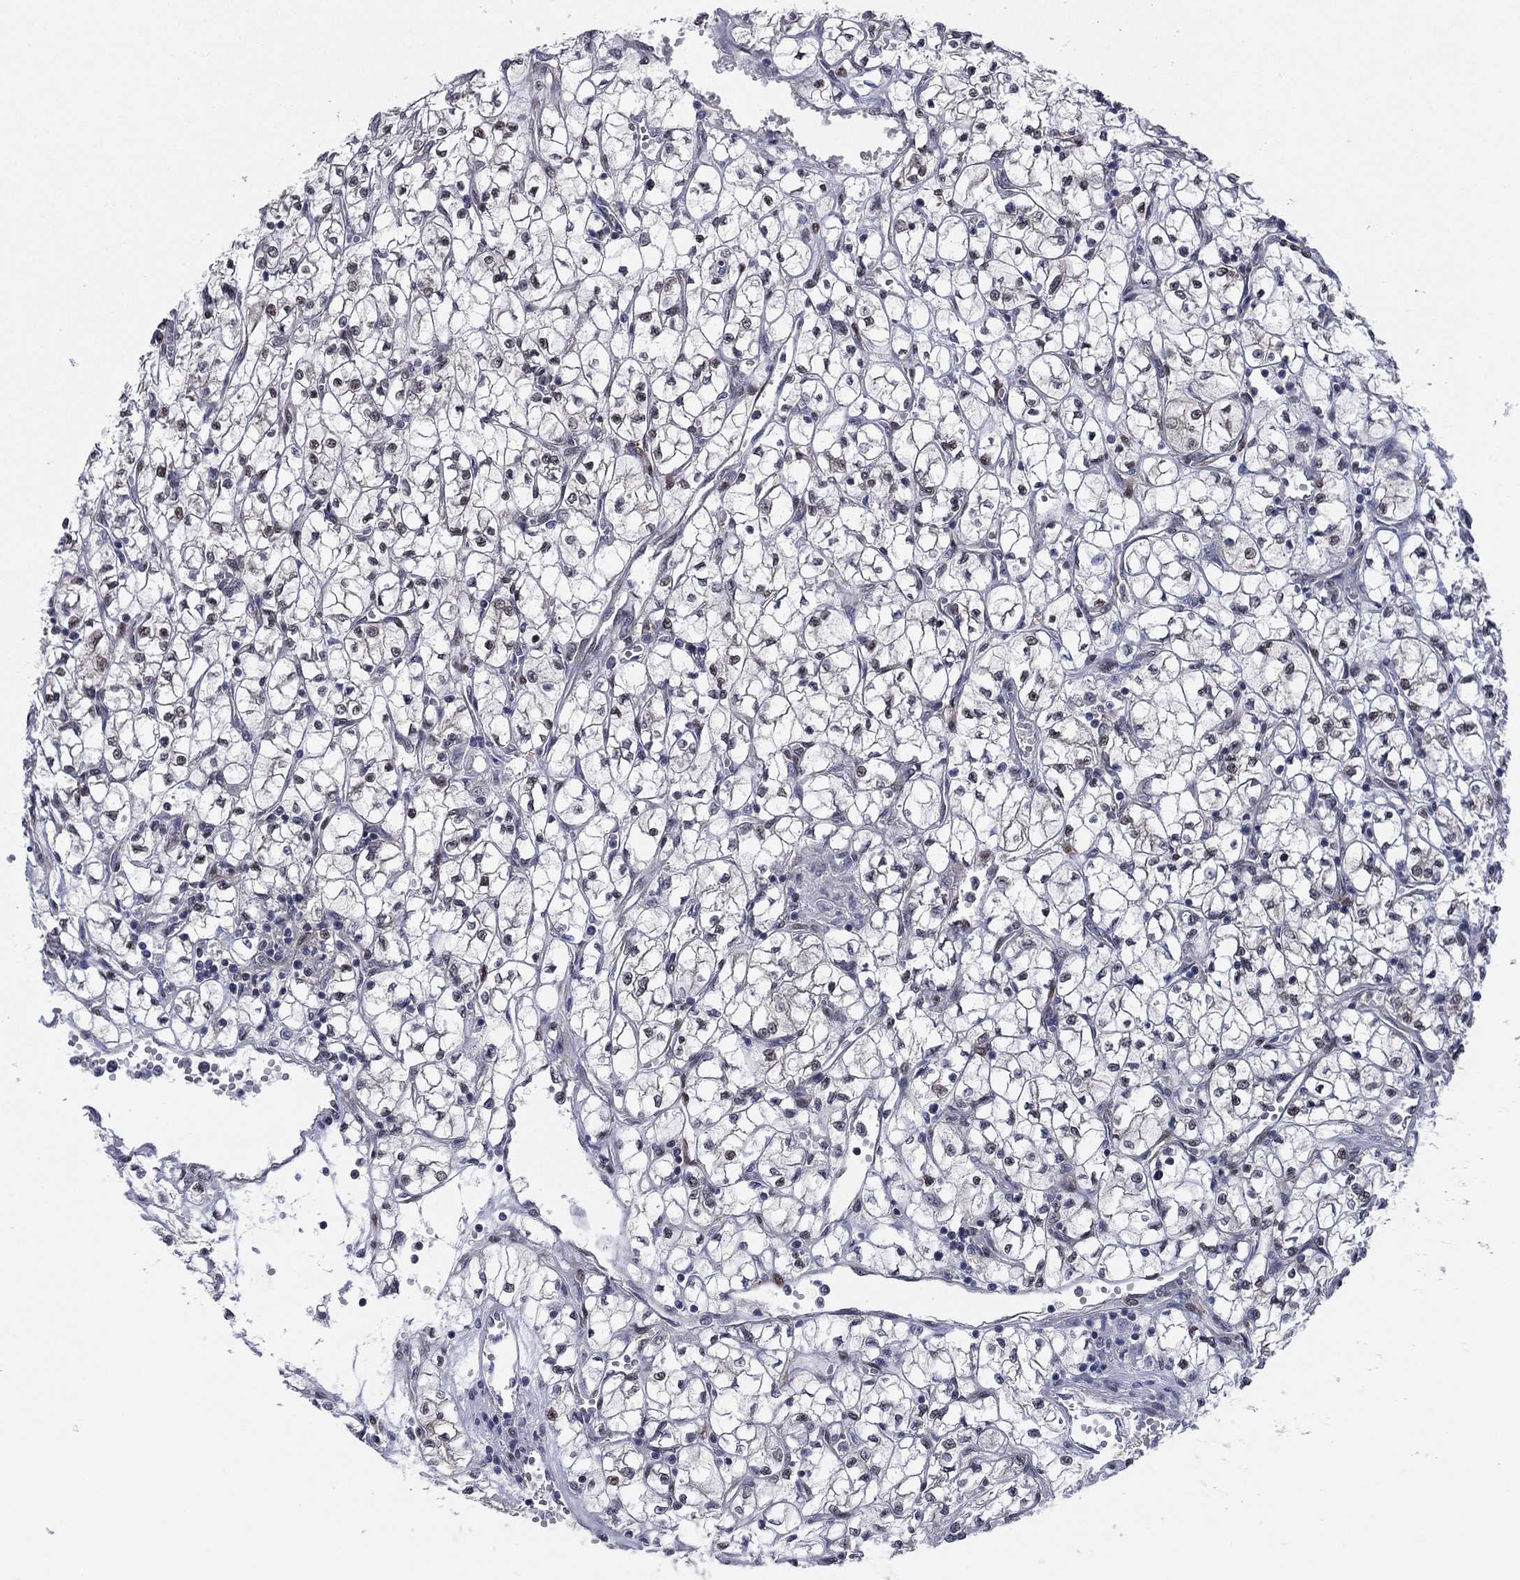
{"staining": {"intensity": "negative", "quantity": "none", "location": "none"}, "tissue": "renal cancer", "cell_type": "Tumor cells", "image_type": "cancer", "snomed": [{"axis": "morphology", "description": "Adenocarcinoma, NOS"}, {"axis": "topography", "description": "Kidney"}], "caption": "Immunohistochemical staining of renal cancer (adenocarcinoma) demonstrates no significant expression in tumor cells.", "gene": "FKBP4", "patient": {"sex": "female", "age": 64}}